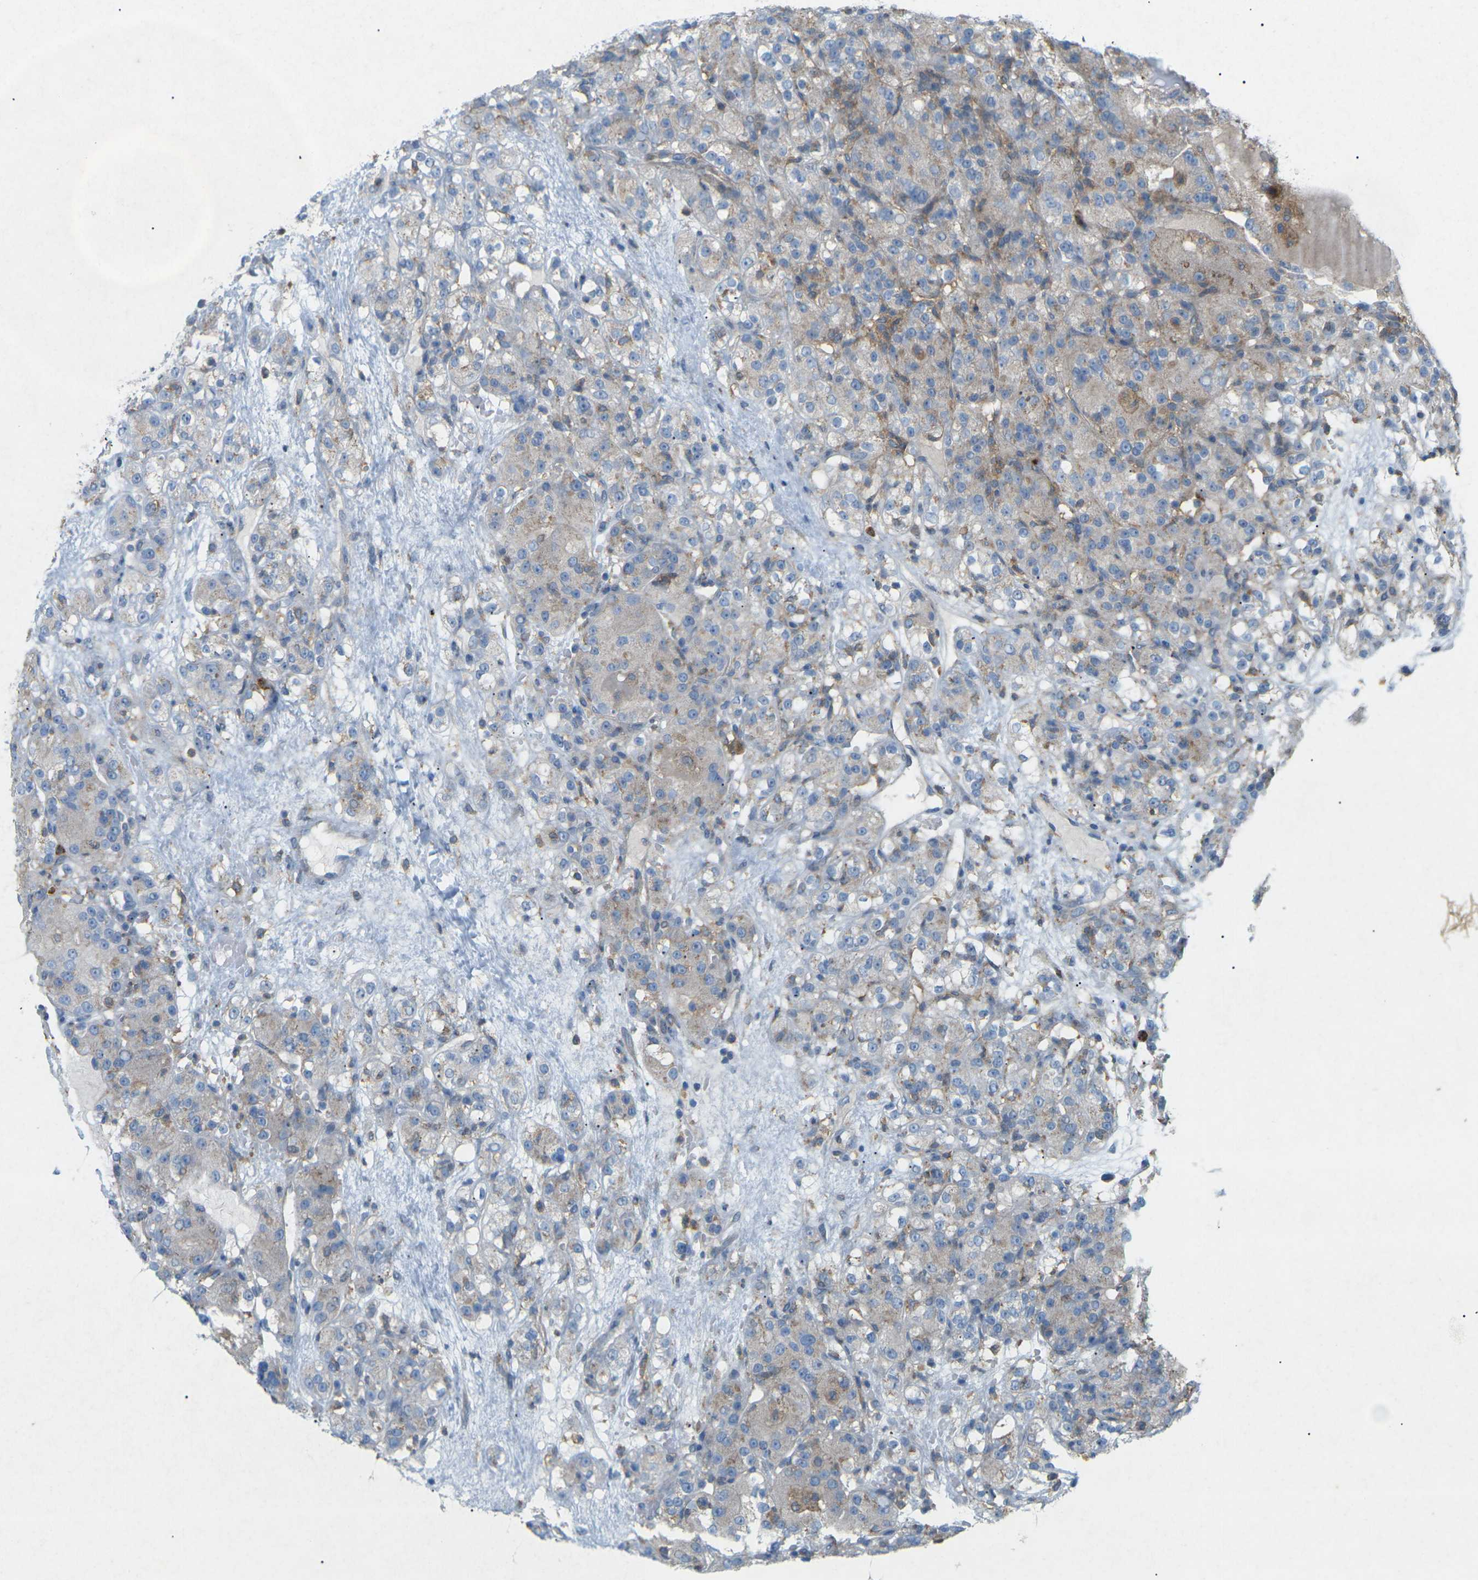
{"staining": {"intensity": "weak", "quantity": "25%-75%", "location": "cytoplasmic/membranous"}, "tissue": "renal cancer", "cell_type": "Tumor cells", "image_type": "cancer", "snomed": [{"axis": "morphology", "description": "Normal tissue, NOS"}, {"axis": "morphology", "description": "Adenocarcinoma, NOS"}, {"axis": "topography", "description": "Kidney"}], "caption": "This is a photomicrograph of IHC staining of renal adenocarcinoma, which shows weak positivity in the cytoplasmic/membranous of tumor cells.", "gene": "STK11", "patient": {"sex": "male", "age": 61}}